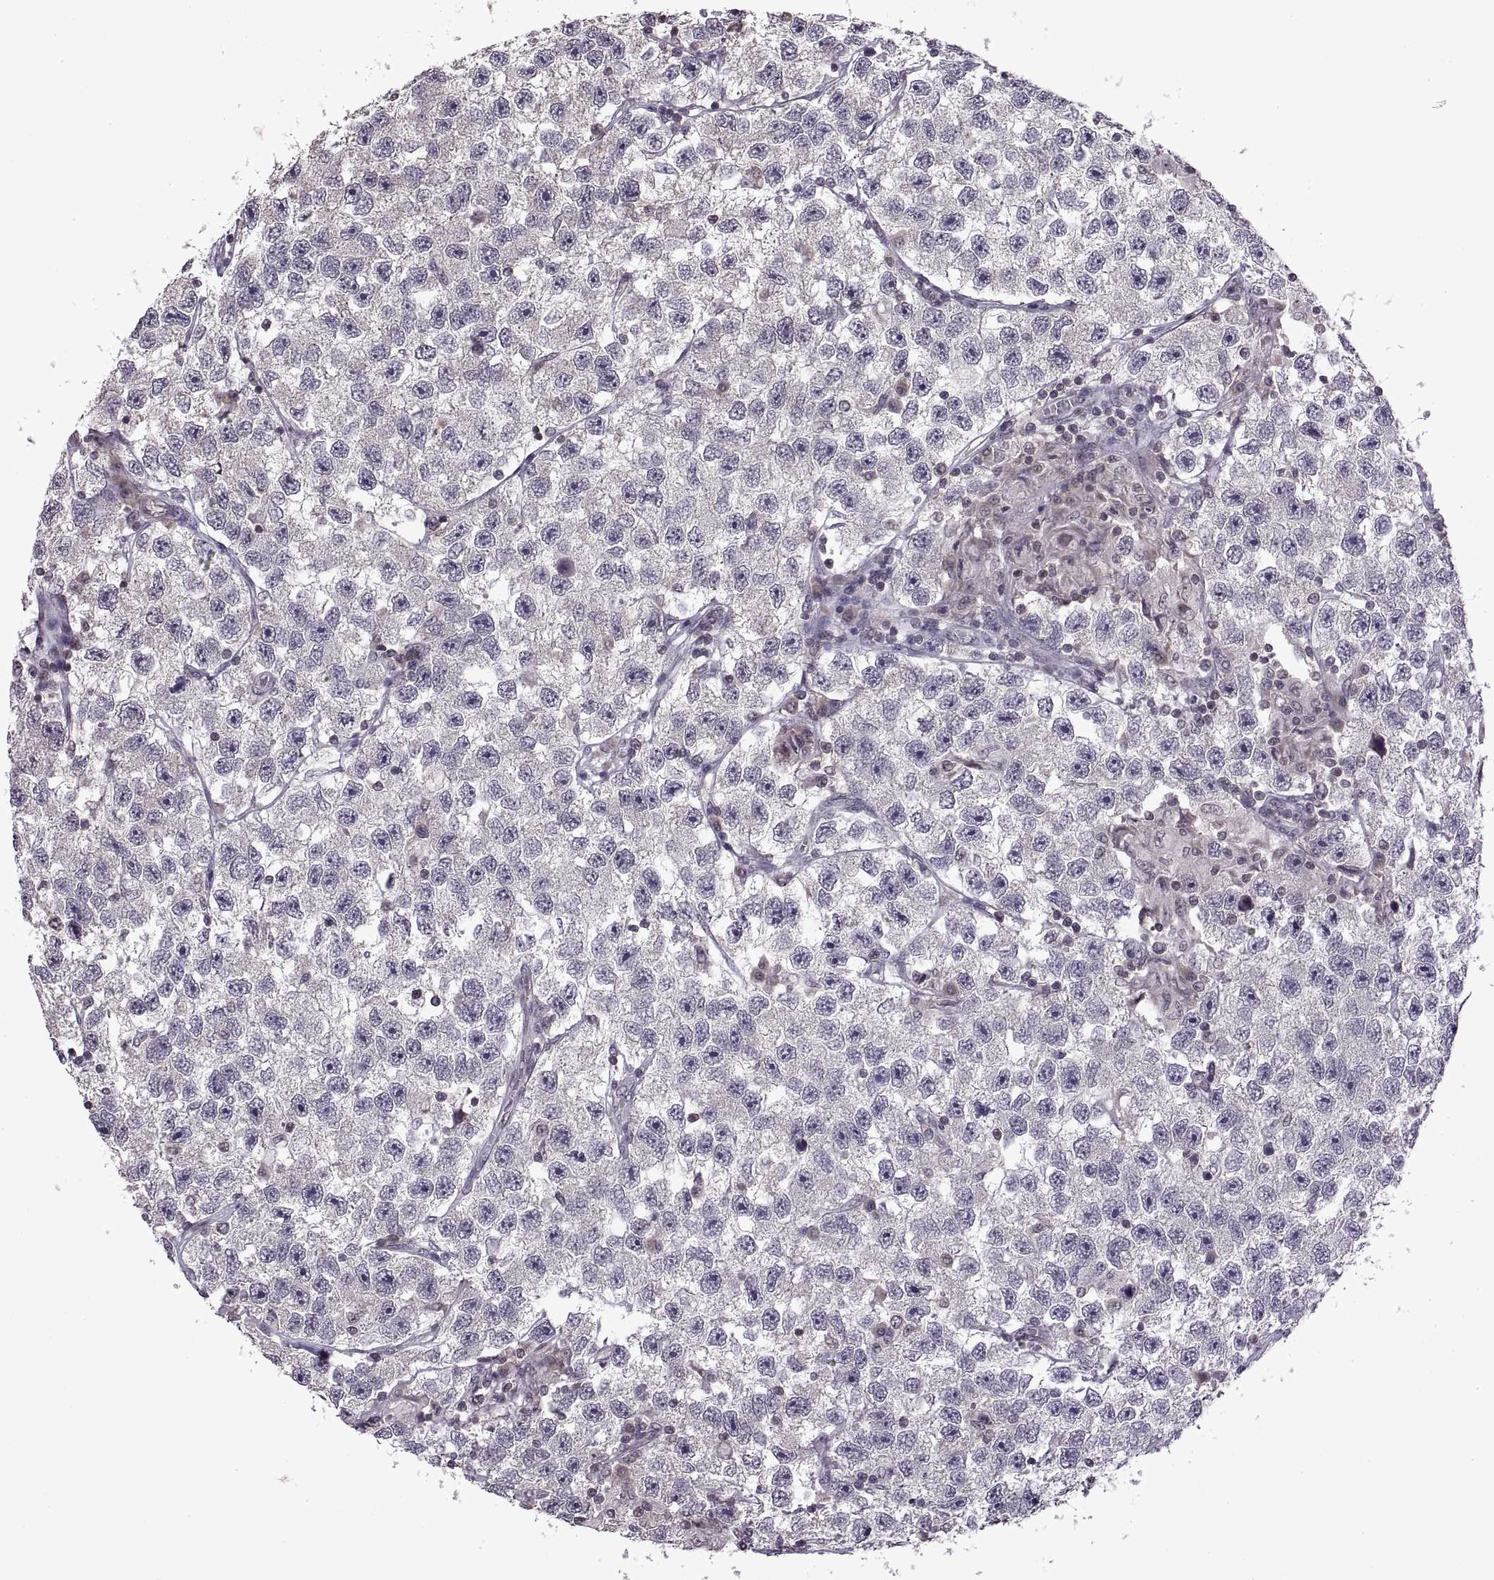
{"staining": {"intensity": "negative", "quantity": "none", "location": "none"}, "tissue": "testis cancer", "cell_type": "Tumor cells", "image_type": "cancer", "snomed": [{"axis": "morphology", "description": "Seminoma, NOS"}, {"axis": "topography", "description": "Testis"}], "caption": "This is a image of immunohistochemistry staining of seminoma (testis), which shows no staining in tumor cells.", "gene": "INTS3", "patient": {"sex": "male", "age": 26}}